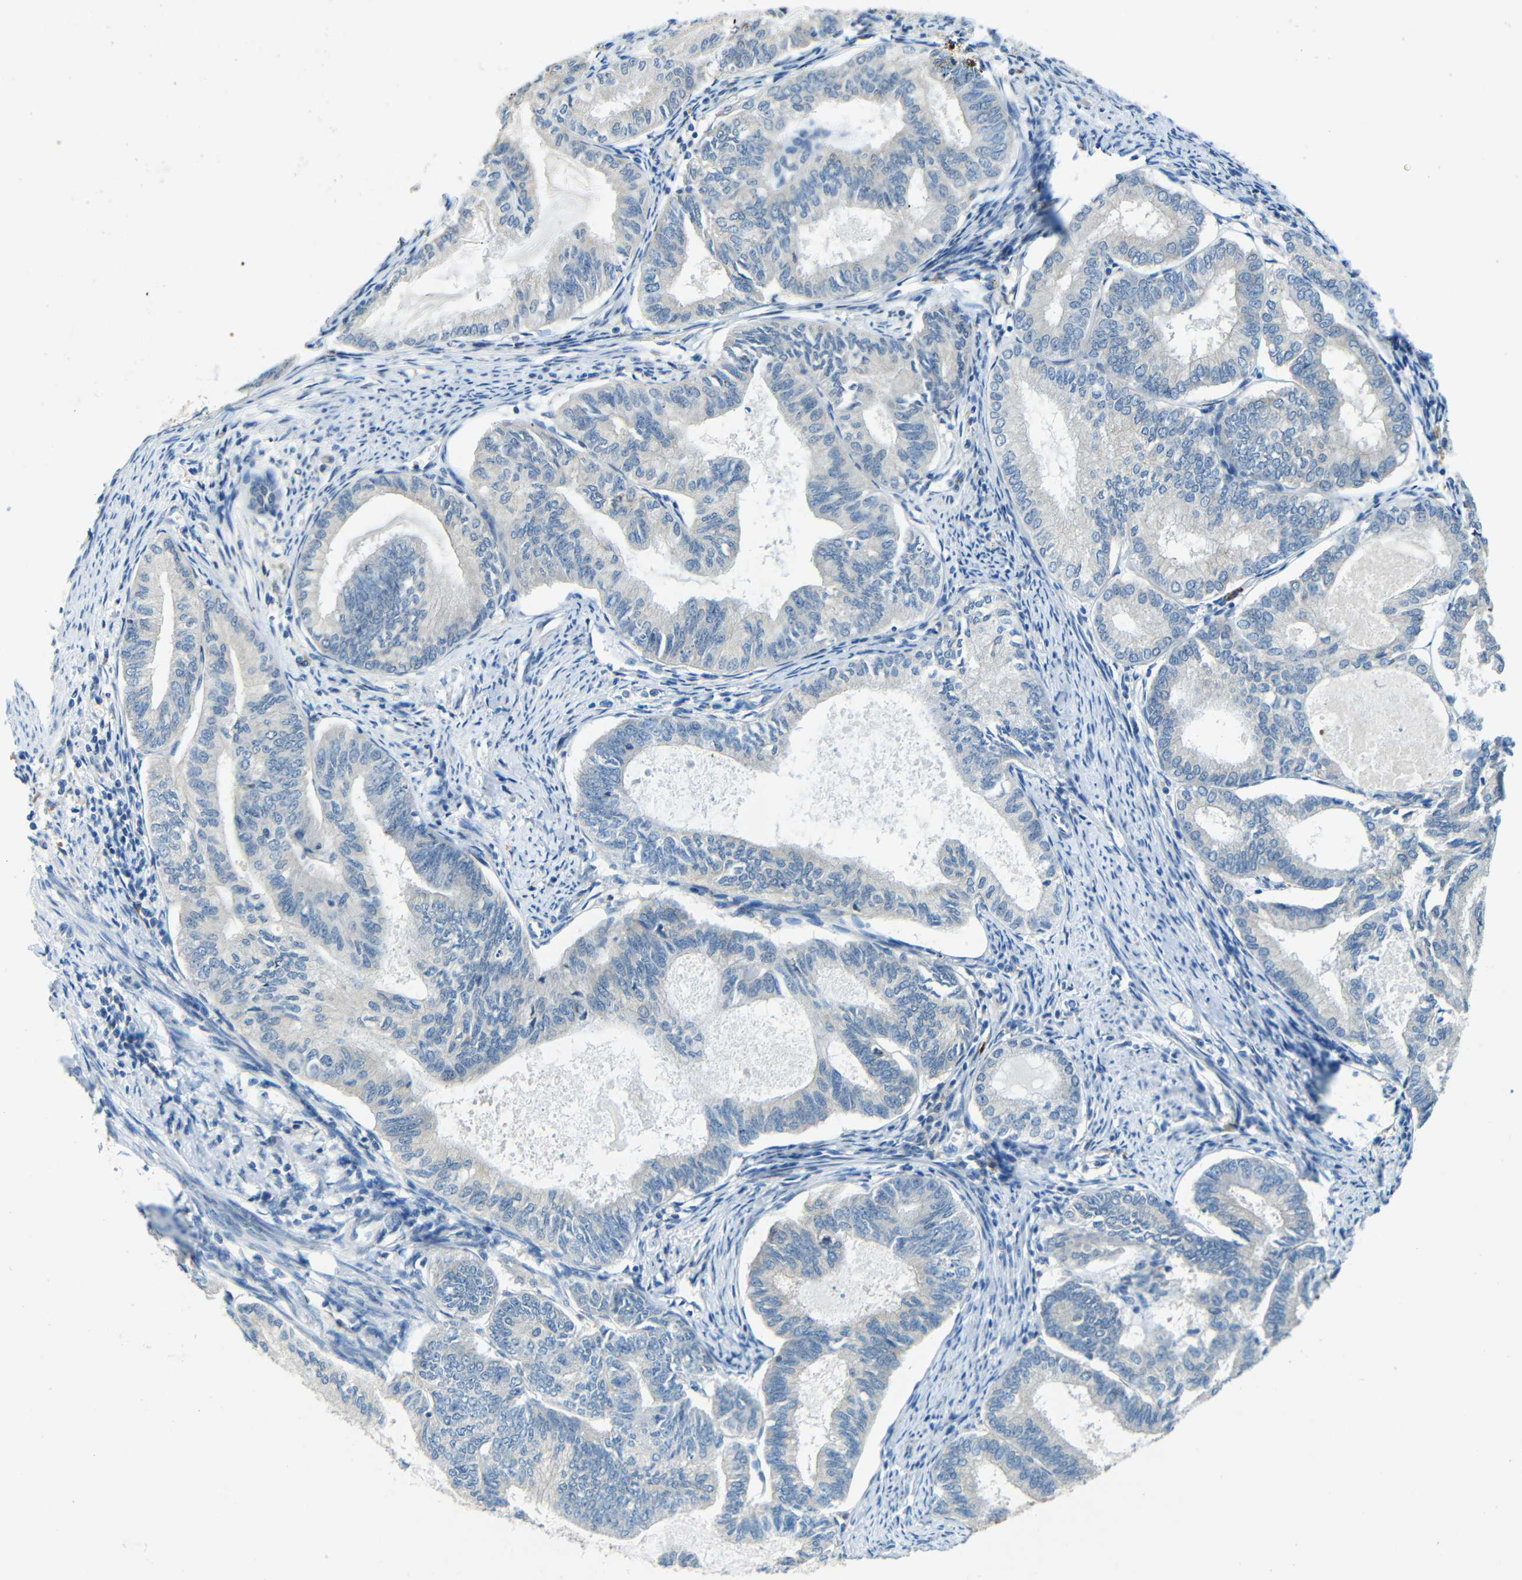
{"staining": {"intensity": "negative", "quantity": "none", "location": "none"}, "tissue": "endometrial cancer", "cell_type": "Tumor cells", "image_type": "cancer", "snomed": [{"axis": "morphology", "description": "Adenocarcinoma, NOS"}, {"axis": "topography", "description": "Endometrium"}], "caption": "Immunohistochemistry (IHC) image of neoplastic tissue: adenocarcinoma (endometrial) stained with DAB exhibits no significant protein expression in tumor cells.", "gene": "CYP26B1", "patient": {"sex": "female", "age": 86}}